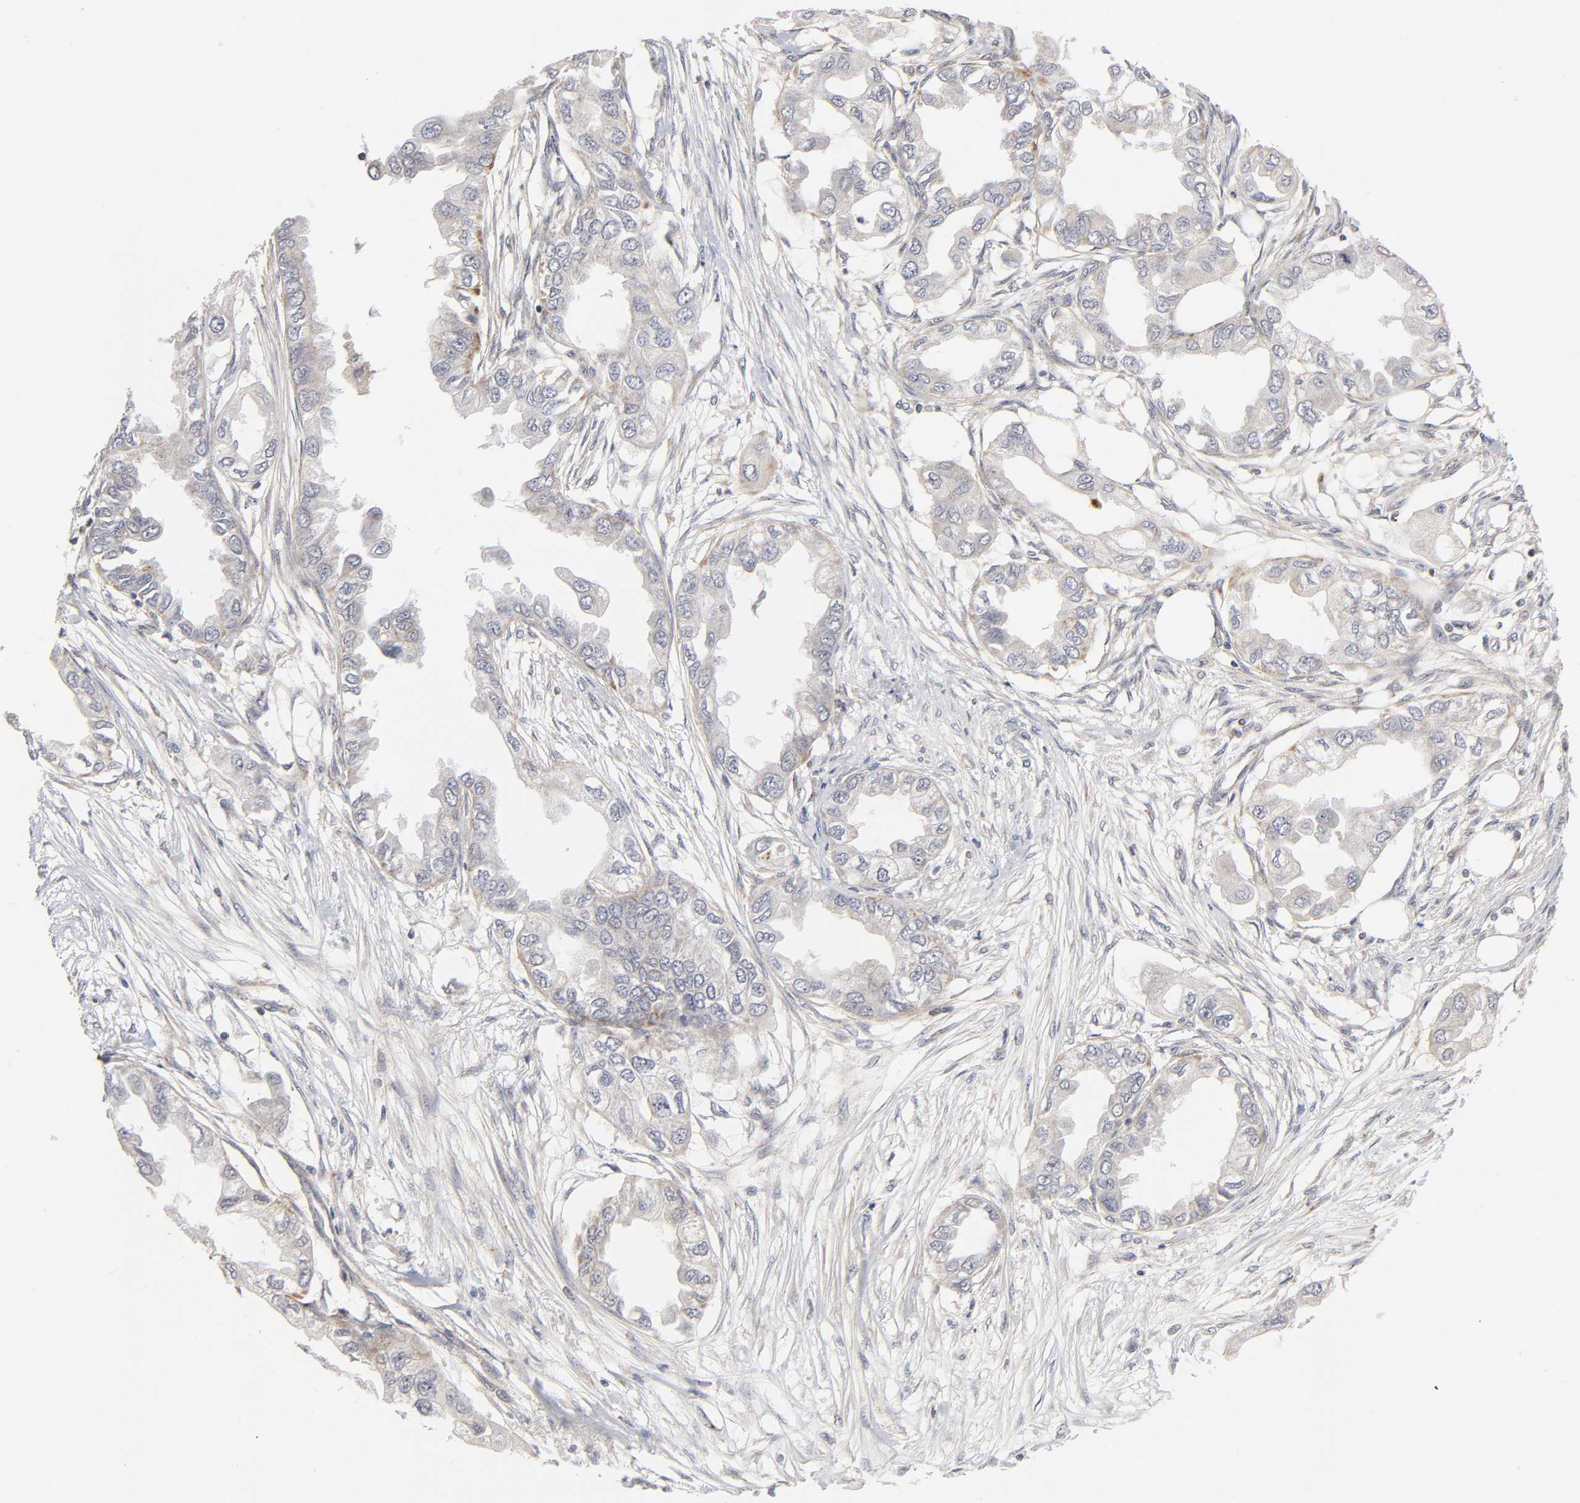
{"staining": {"intensity": "moderate", "quantity": "<25%", "location": "cytoplasmic/membranous"}, "tissue": "endometrial cancer", "cell_type": "Tumor cells", "image_type": "cancer", "snomed": [{"axis": "morphology", "description": "Adenocarcinoma, NOS"}, {"axis": "topography", "description": "Endometrium"}], "caption": "A low amount of moderate cytoplasmic/membranous positivity is seen in about <25% of tumor cells in adenocarcinoma (endometrial) tissue.", "gene": "AUH", "patient": {"sex": "female", "age": 67}}